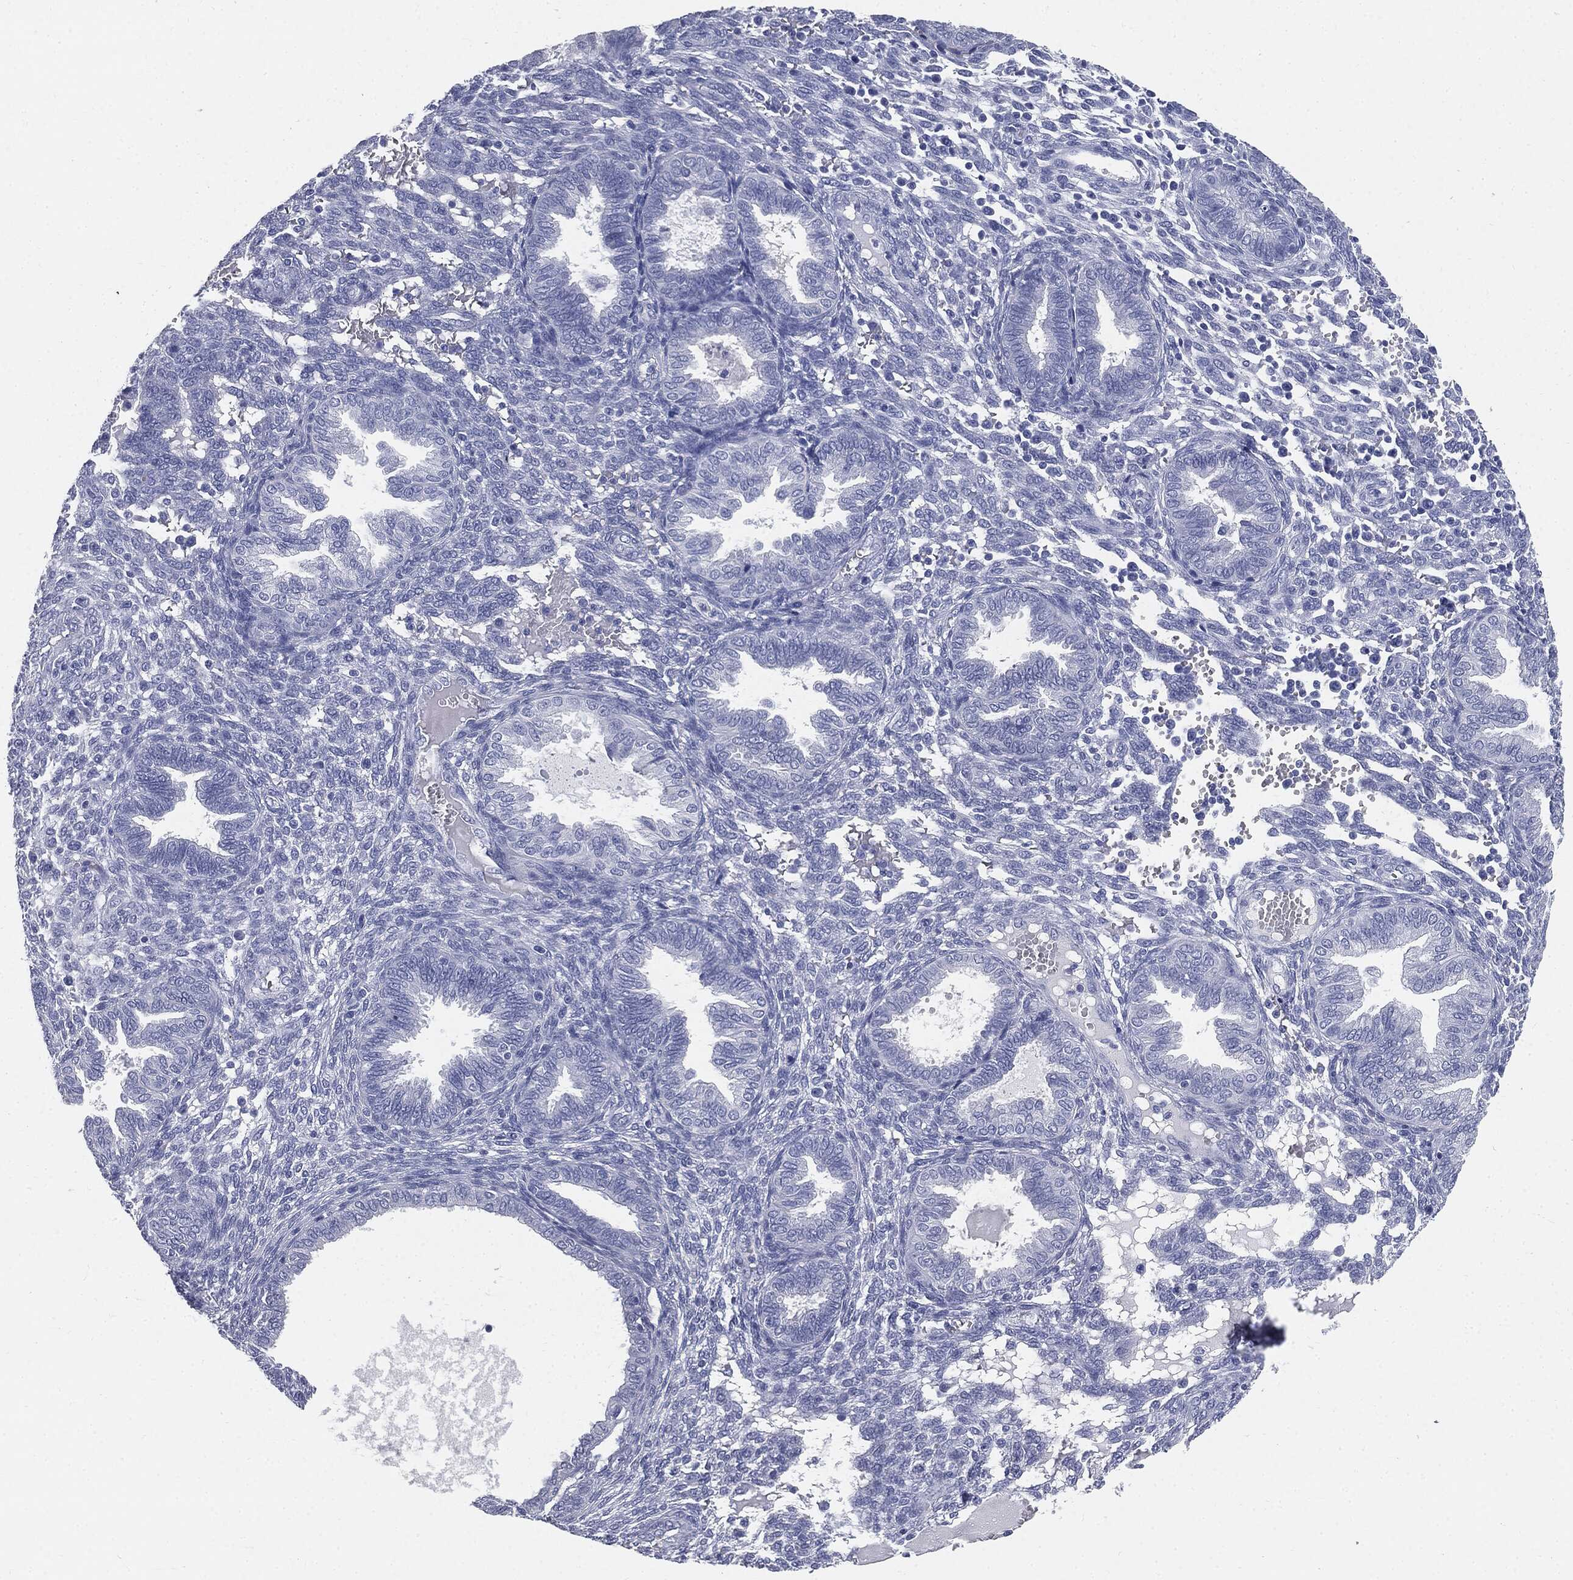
{"staining": {"intensity": "negative", "quantity": "none", "location": "none"}, "tissue": "endometrium", "cell_type": "Cells in endometrial stroma", "image_type": "normal", "snomed": [{"axis": "morphology", "description": "Normal tissue, NOS"}, {"axis": "topography", "description": "Endometrium"}], "caption": "This image is of unremarkable endometrium stained with immunohistochemistry to label a protein in brown with the nuclei are counter-stained blue. There is no staining in cells in endometrial stroma.", "gene": "CUZD1", "patient": {"sex": "female", "age": 42}}